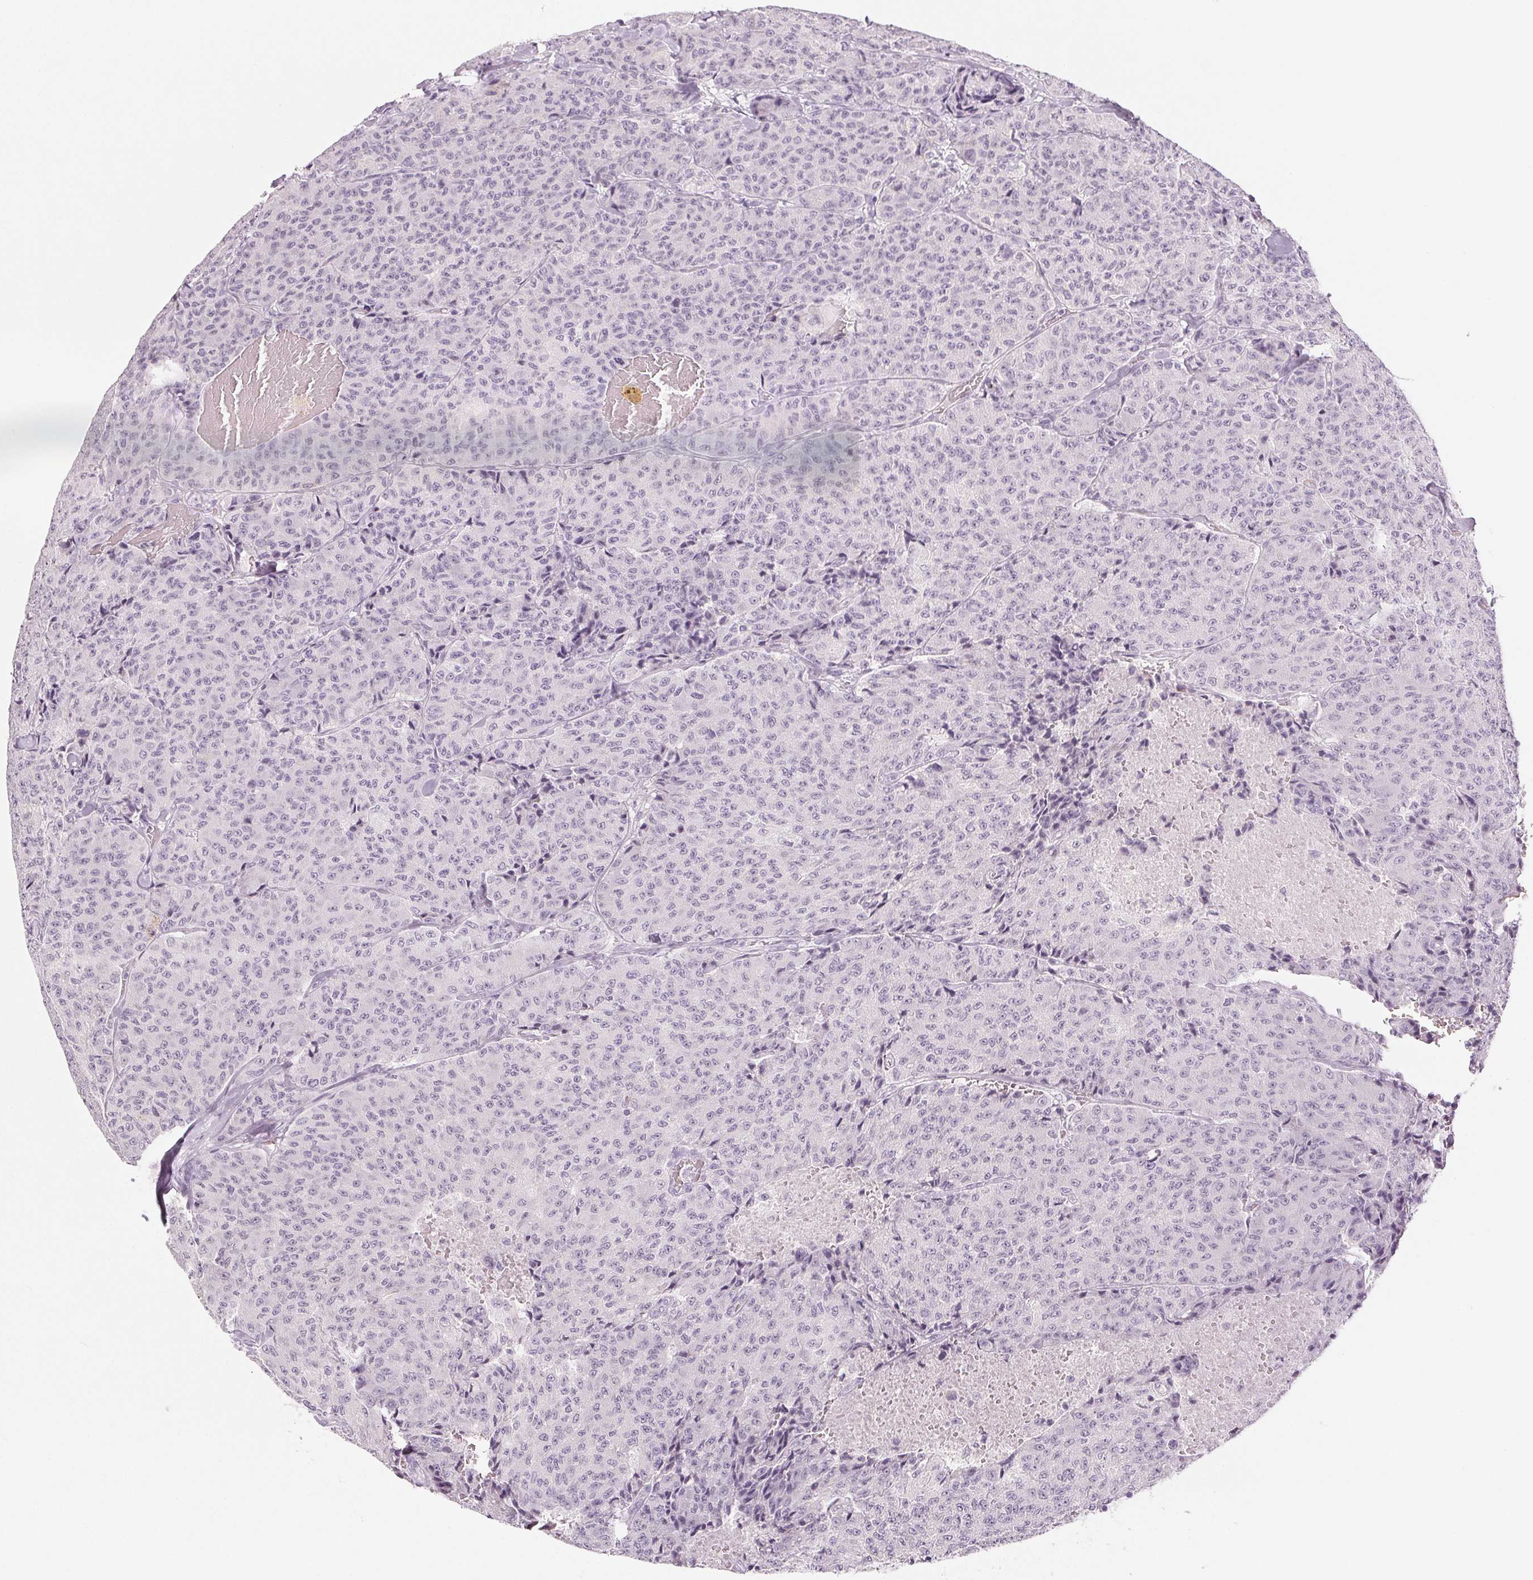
{"staining": {"intensity": "negative", "quantity": "none", "location": "none"}, "tissue": "carcinoid", "cell_type": "Tumor cells", "image_type": "cancer", "snomed": [{"axis": "morphology", "description": "Carcinoid, malignant, NOS"}, {"axis": "topography", "description": "Lung"}], "caption": "Carcinoid (malignant) stained for a protein using IHC reveals no staining tumor cells.", "gene": "EHHADH", "patient": {"sex": "male", "age": 71}}